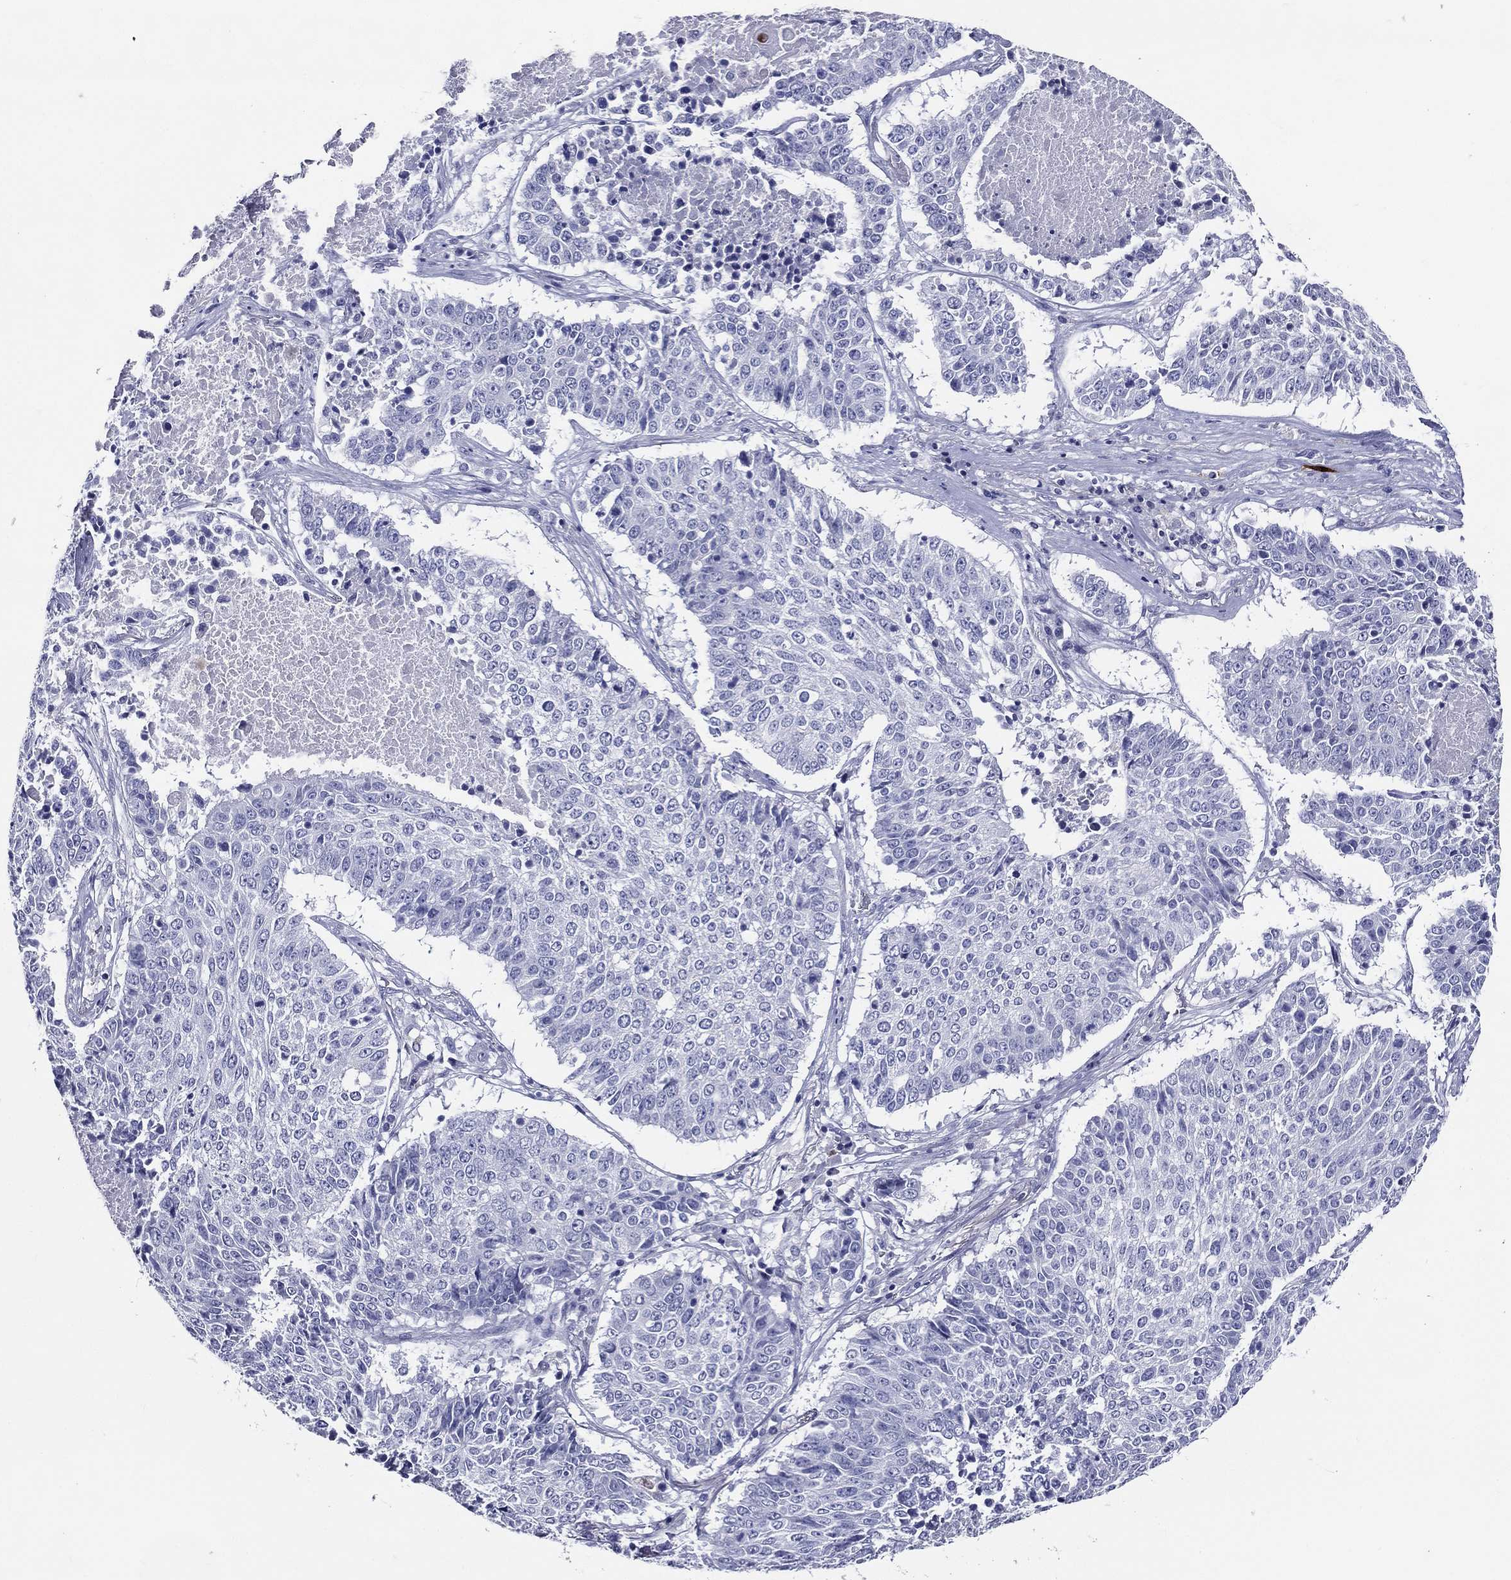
{"staining": {"intensity": "negative", "quantity": "none", "location": "none"}, "tissue": "lung cancer", "cell_type": "Tumor cells", "image_type": "cancer", "snomed": [{"axis": "morphology", "description": "Squamous cell carcinoma, NOS"}, {"axis": "topography", "description": "Lung"}], "caption": "An immunohistochemistry micrograph of squamous cell carcinoma (lung) is shown. There is no staining in tumor cells of squamous cell carcinoma (lung). The staining is performed using DAB brown chromogen with nuclei counter-stained in using hematoxylin.", "gene": "ACE2", "patient": {"sex": "male", "age": 64}}